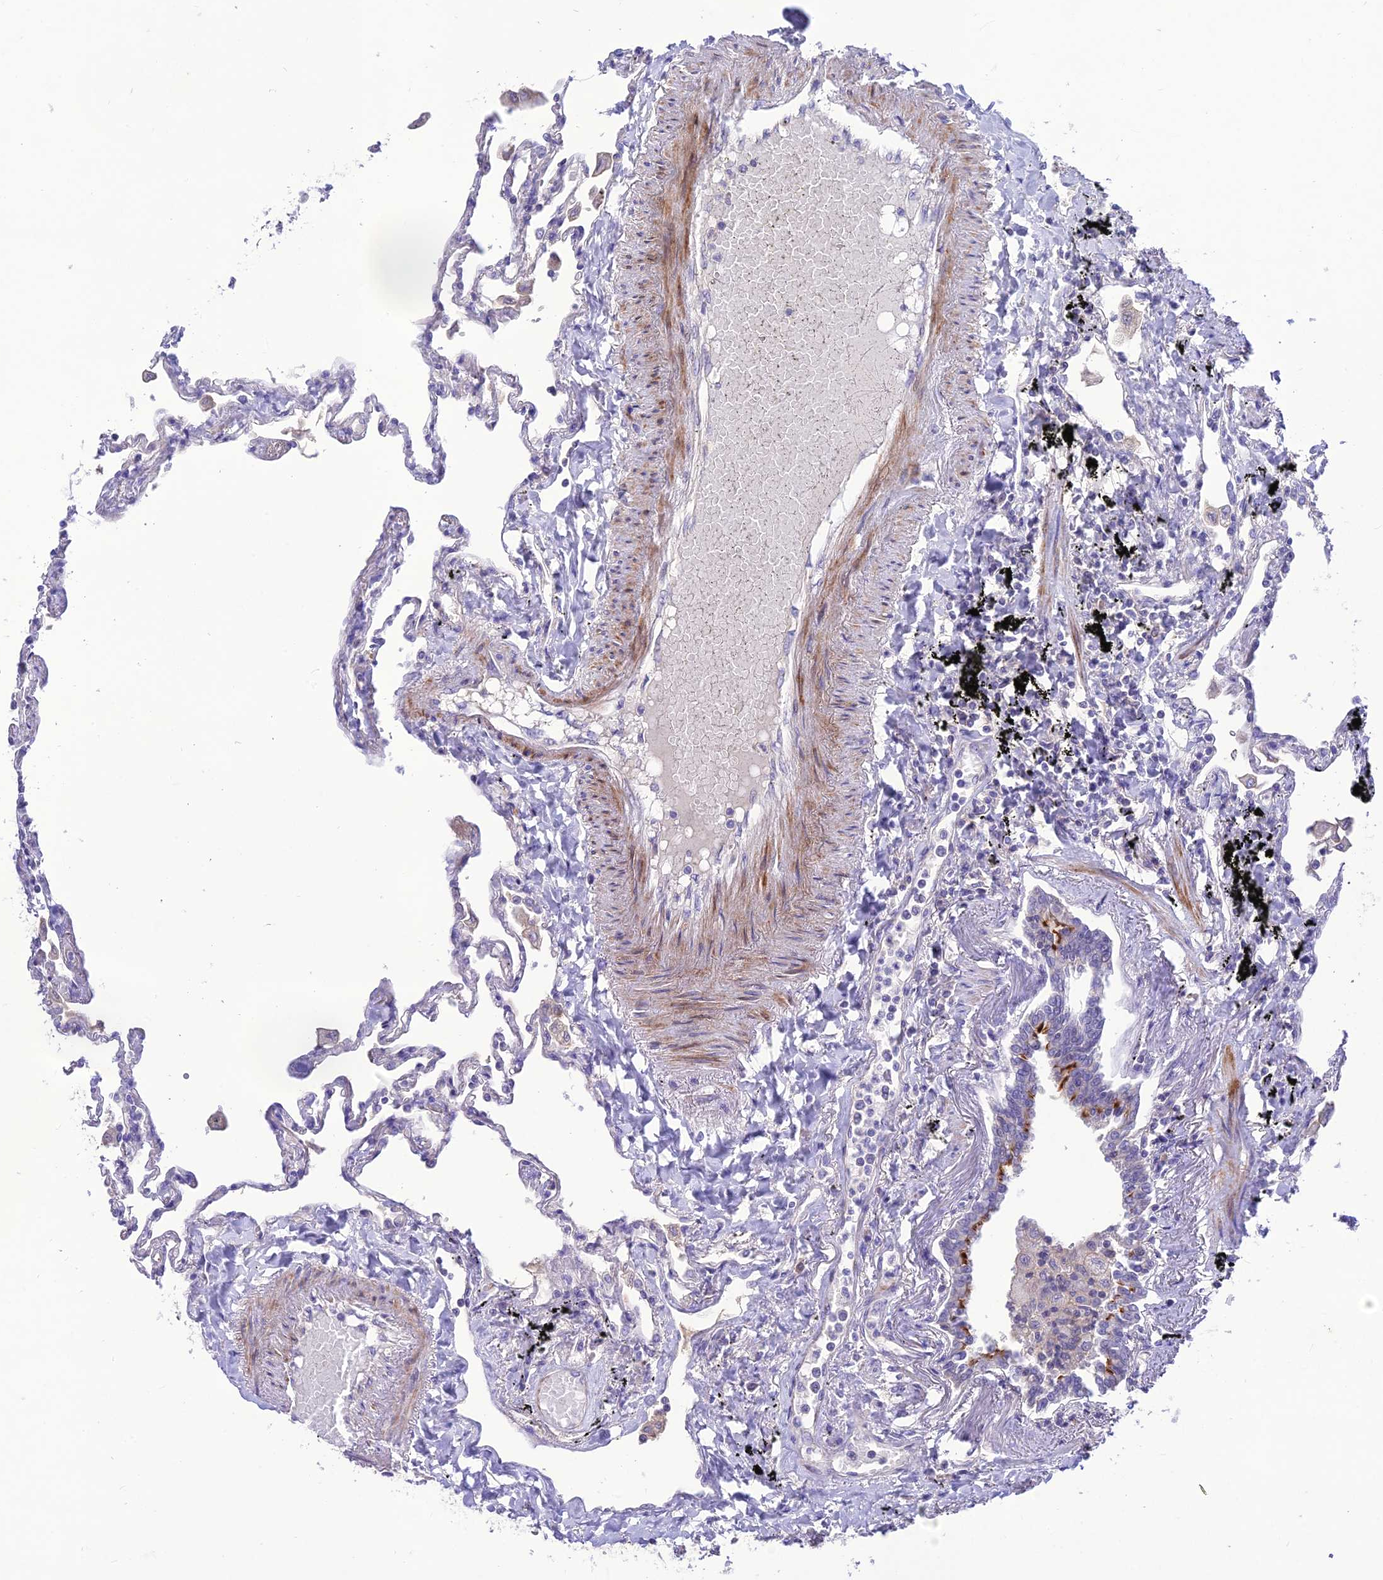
{"staining": {"intensity": "weak", "quantity": "<25%", "location": "cytoplasmic/membranous"}, "tissue": "lung", "cell_type": "Alveolar cells", "image_type": "normal", "snomed": [{"axis": "morphology", "description": "Normal tissue, NOS"}, {"axis": "topography", "description": "Lung"}], "caption": "DAB (3,3'-diaminobenzidine) immunohistochemical staining of unremarkable lung exhibits no significant positivity in alveolar cells. (Brightfield microscopy of DAB immunohistochemistry at high magnification).", "gene": "TEKT3", "patient": {"sex": "female", "age": 67}}